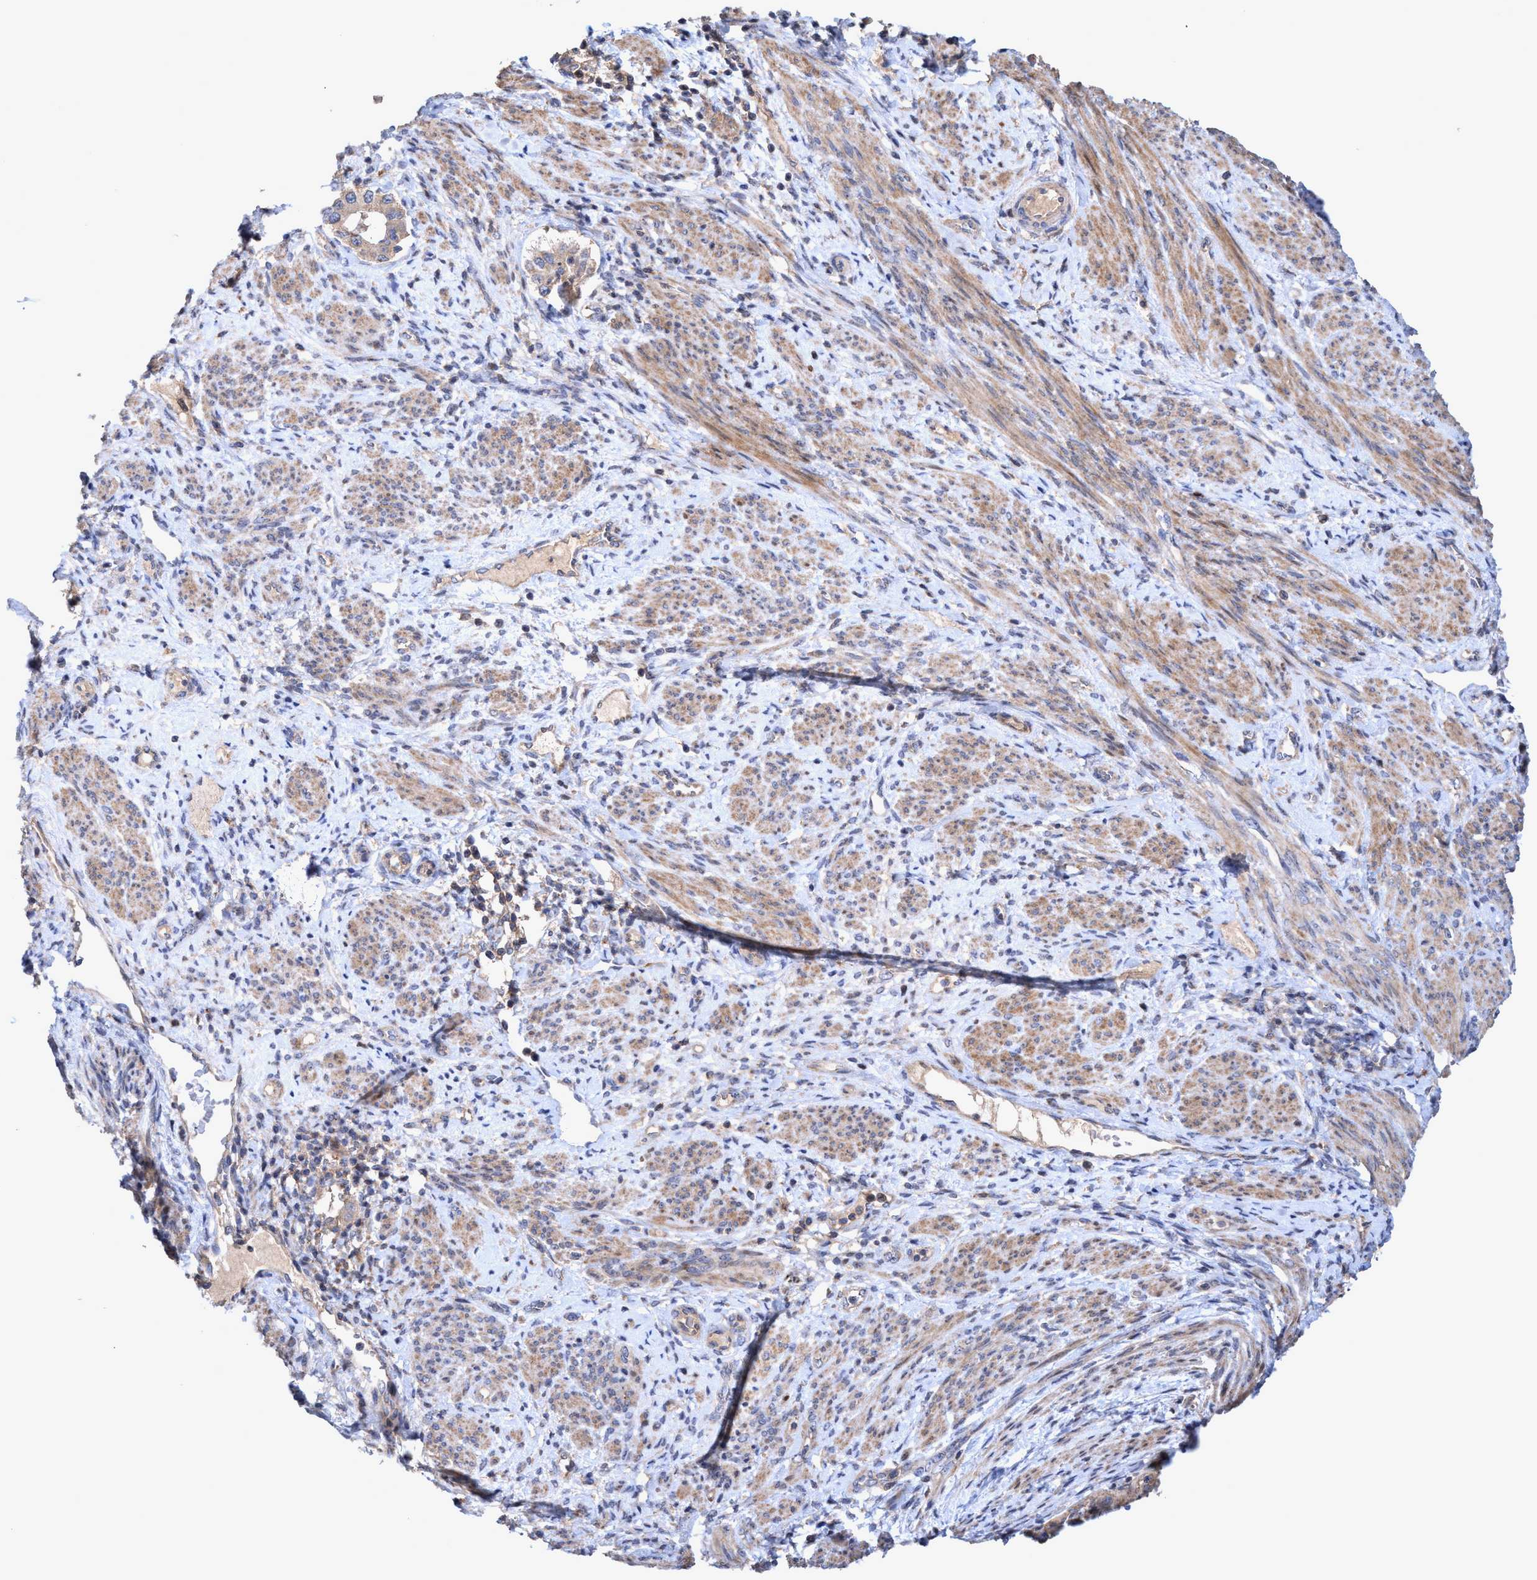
{"staining": {"intensity": "weak", "quantity": ">75%", "location": "cytoplasmic/membranous"}, "tissue": "endometrial cancer", "cell_type": "Tumor cells", "image_type": "cancer", "snomed": [{"axis": "morphology", "description": "Adenocarcinoma, NOS"}, {"axis": "topography", "description": "Endometrium"}], "caption": "Human adenocarcinoma (endometrial) stained for a protein (brown) reveals weak cytoplasmic/membranous positive expression in approximately >75% of tumor cells.", "gene": "ZNF677", "patient": {"sex": "female", "age": 85}}